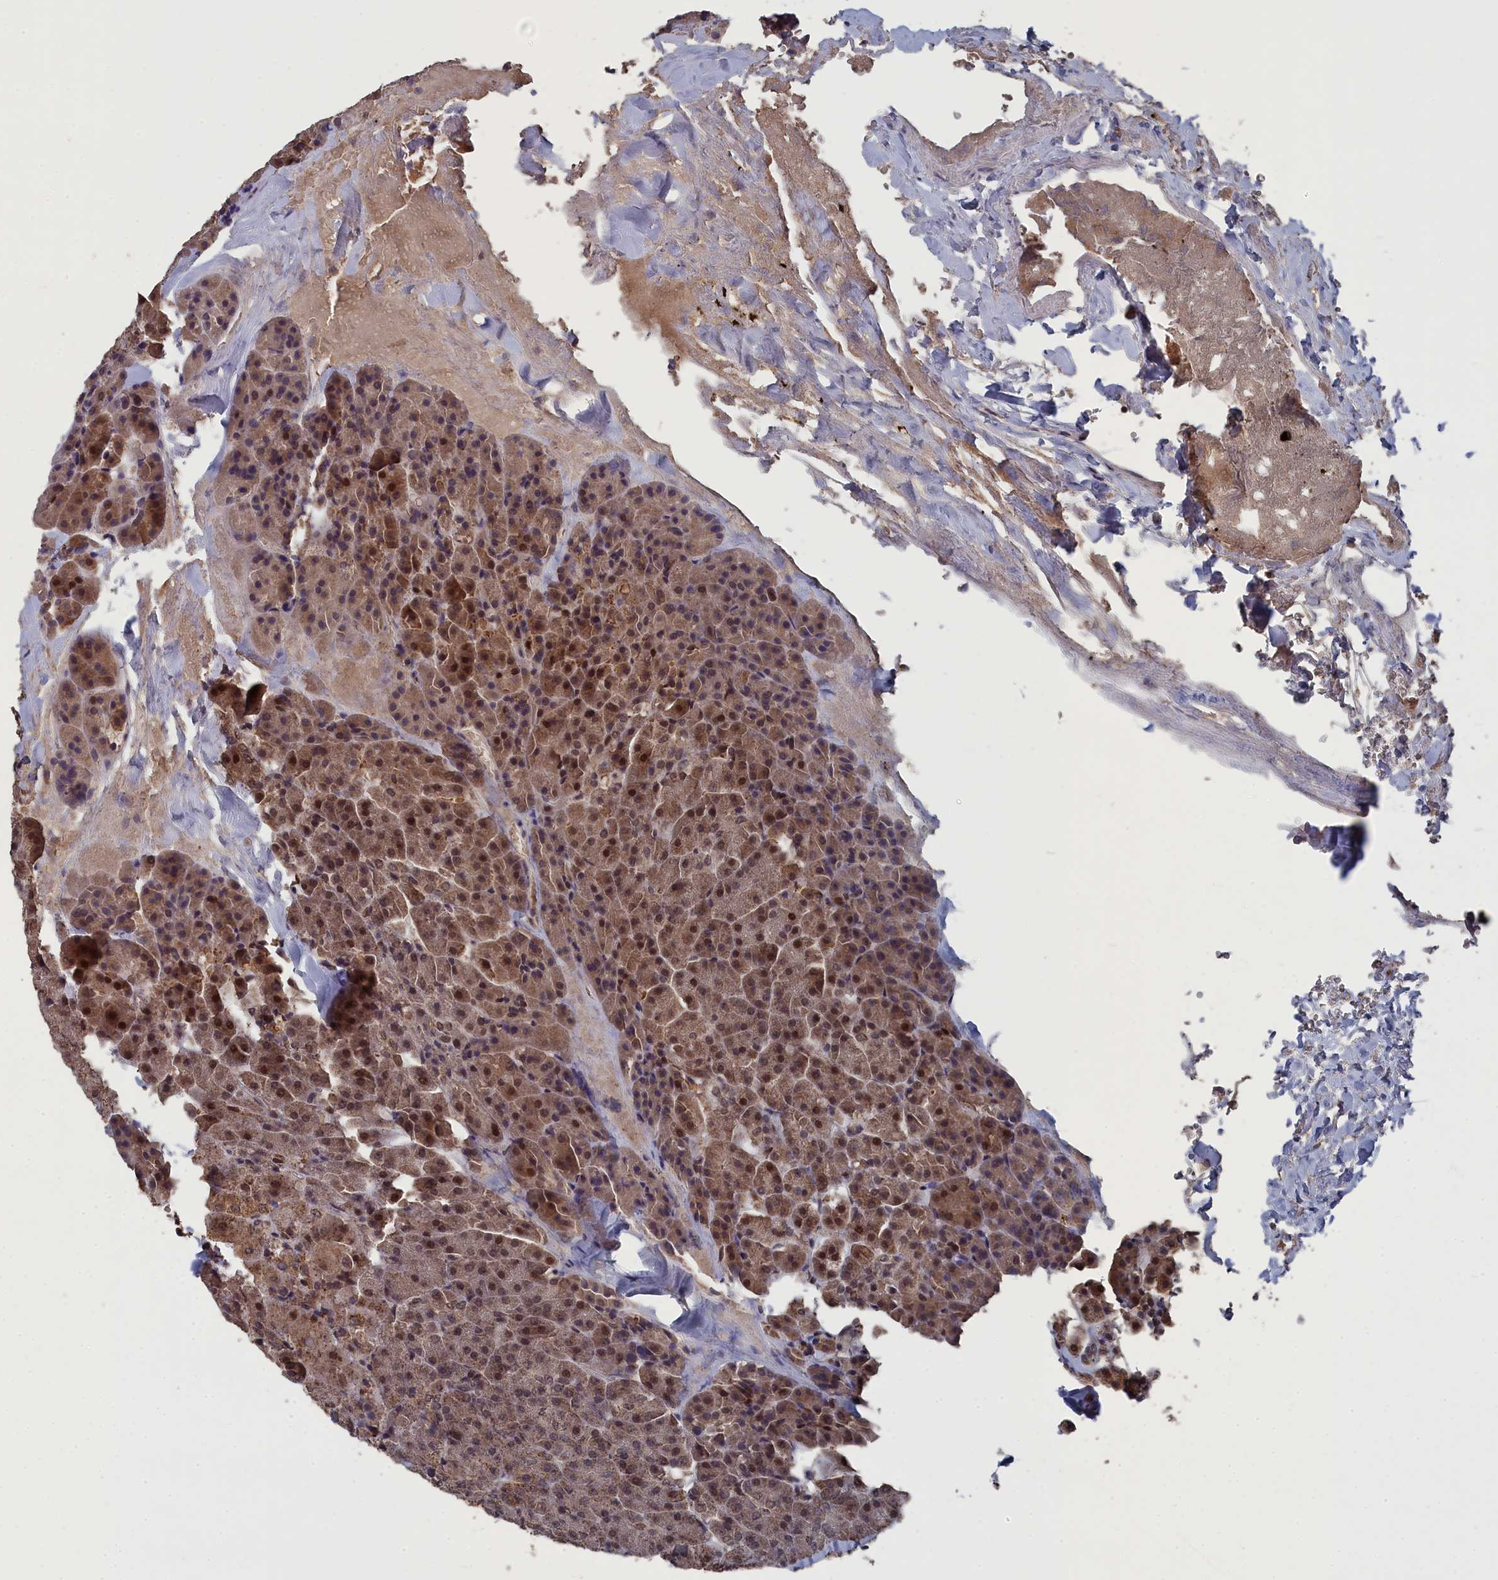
{"staining": {"intensity": "moderate", "quantity": ">75%", "location": "cytoplasmic/membranous,nuclear"}, "tissue": "pancreas", "cell_type": "Exocrine glandular cells", "image_type": "normal", "snomed": [{"axis": "morphology", "description": "Normal tissue, NOS"}, {"axis": "morphology", "description": "Carcinoid, malignant, NOS"}, {"axis": "topography", "description": "Pancreas"}], "caption": "Protein expression analysis of normal pancreas demonstrates moderate cytoplasmic/membranous,nuclear staining in about >75% of exocrine glandular cells. (brown staining indicates protein expression, while blue staining denotes nuclei).", "gene": "CEACAM21", "patient": {"sex": "female", "age": 35}}